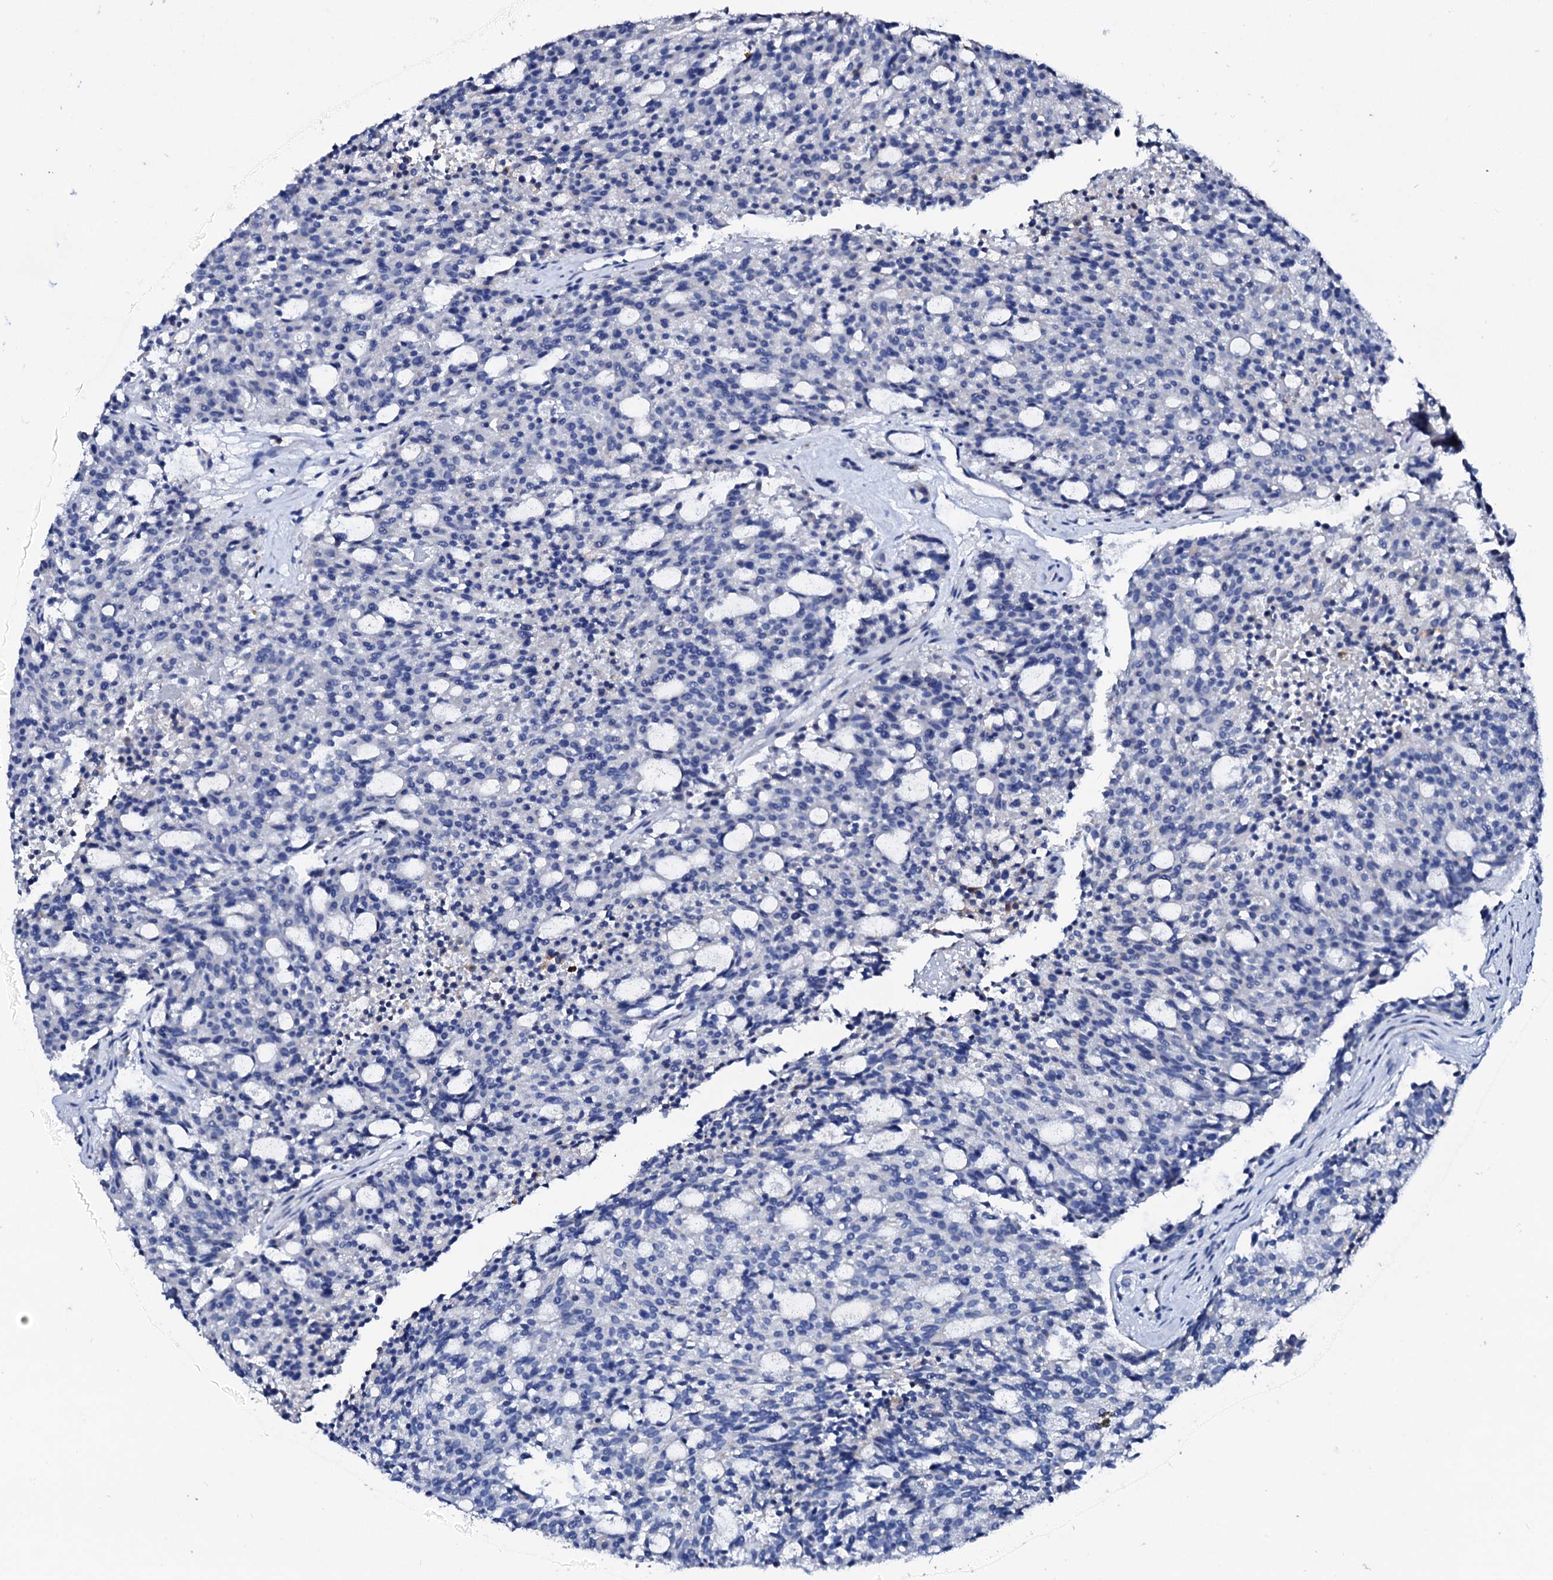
{"staining": {"intensity": "negative", "quantity": "none", "location": "none"}, "tissue": "carcinoid", "cell_type": "Tumor cells", "image_type": "cancer", "snomed": [{"axis": "morphology", "description": "Carcinoid, malignant, NOS"}, {"axis": "topography", "description": "Pancreas"}], "caption": "This image is of carcinoid (malignant) stained with immunohistochemistry to label a protein in brown with the nuclei are counter-stained blue. There is no expression in tumor cells. The staining was performed using DAB to visualize the protein expression in brown, while the nuclei were stained in blue with hematoxylin (Magnification: 20x).", "gene": "GLB1L3", "patient": {"sex": "female", "age": 54}}